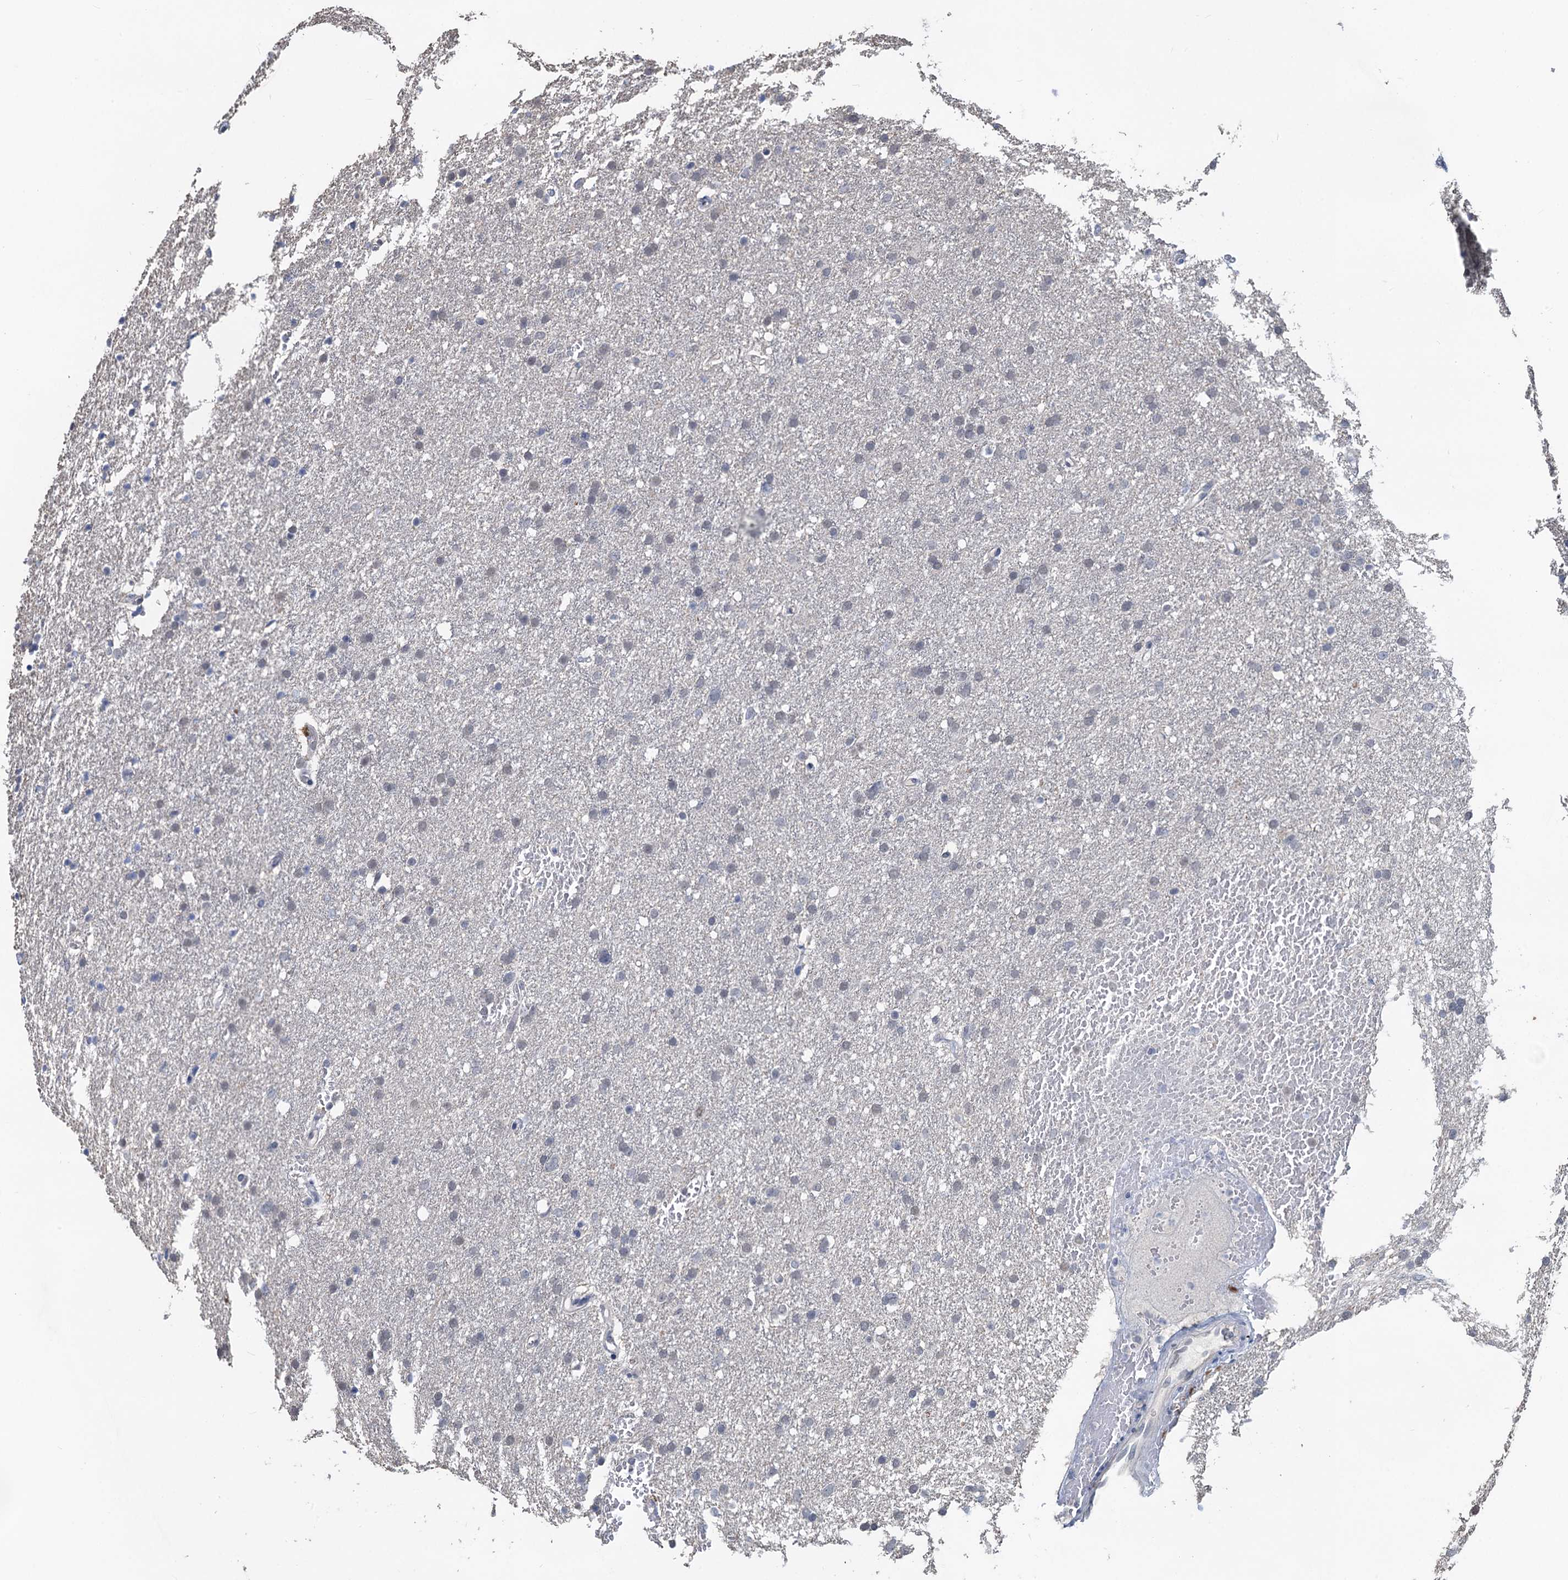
{"staining": {"intensity": "negative", "quantity": "none", "location": "none"}, "tissue": "glioma", "cell_type": "Tumor cells", "image_type": "cancer", "snomed": [{"axis": "morphology", "description": "Glioma, malignant, High grade"}, {"axis": "topography", "description": "Cerebral cortex"}], "caption": "There is no significant staining in tumor cells of glioma.", "gene": "RTKN2", "patient": {"sex": "female", "age": 36}}